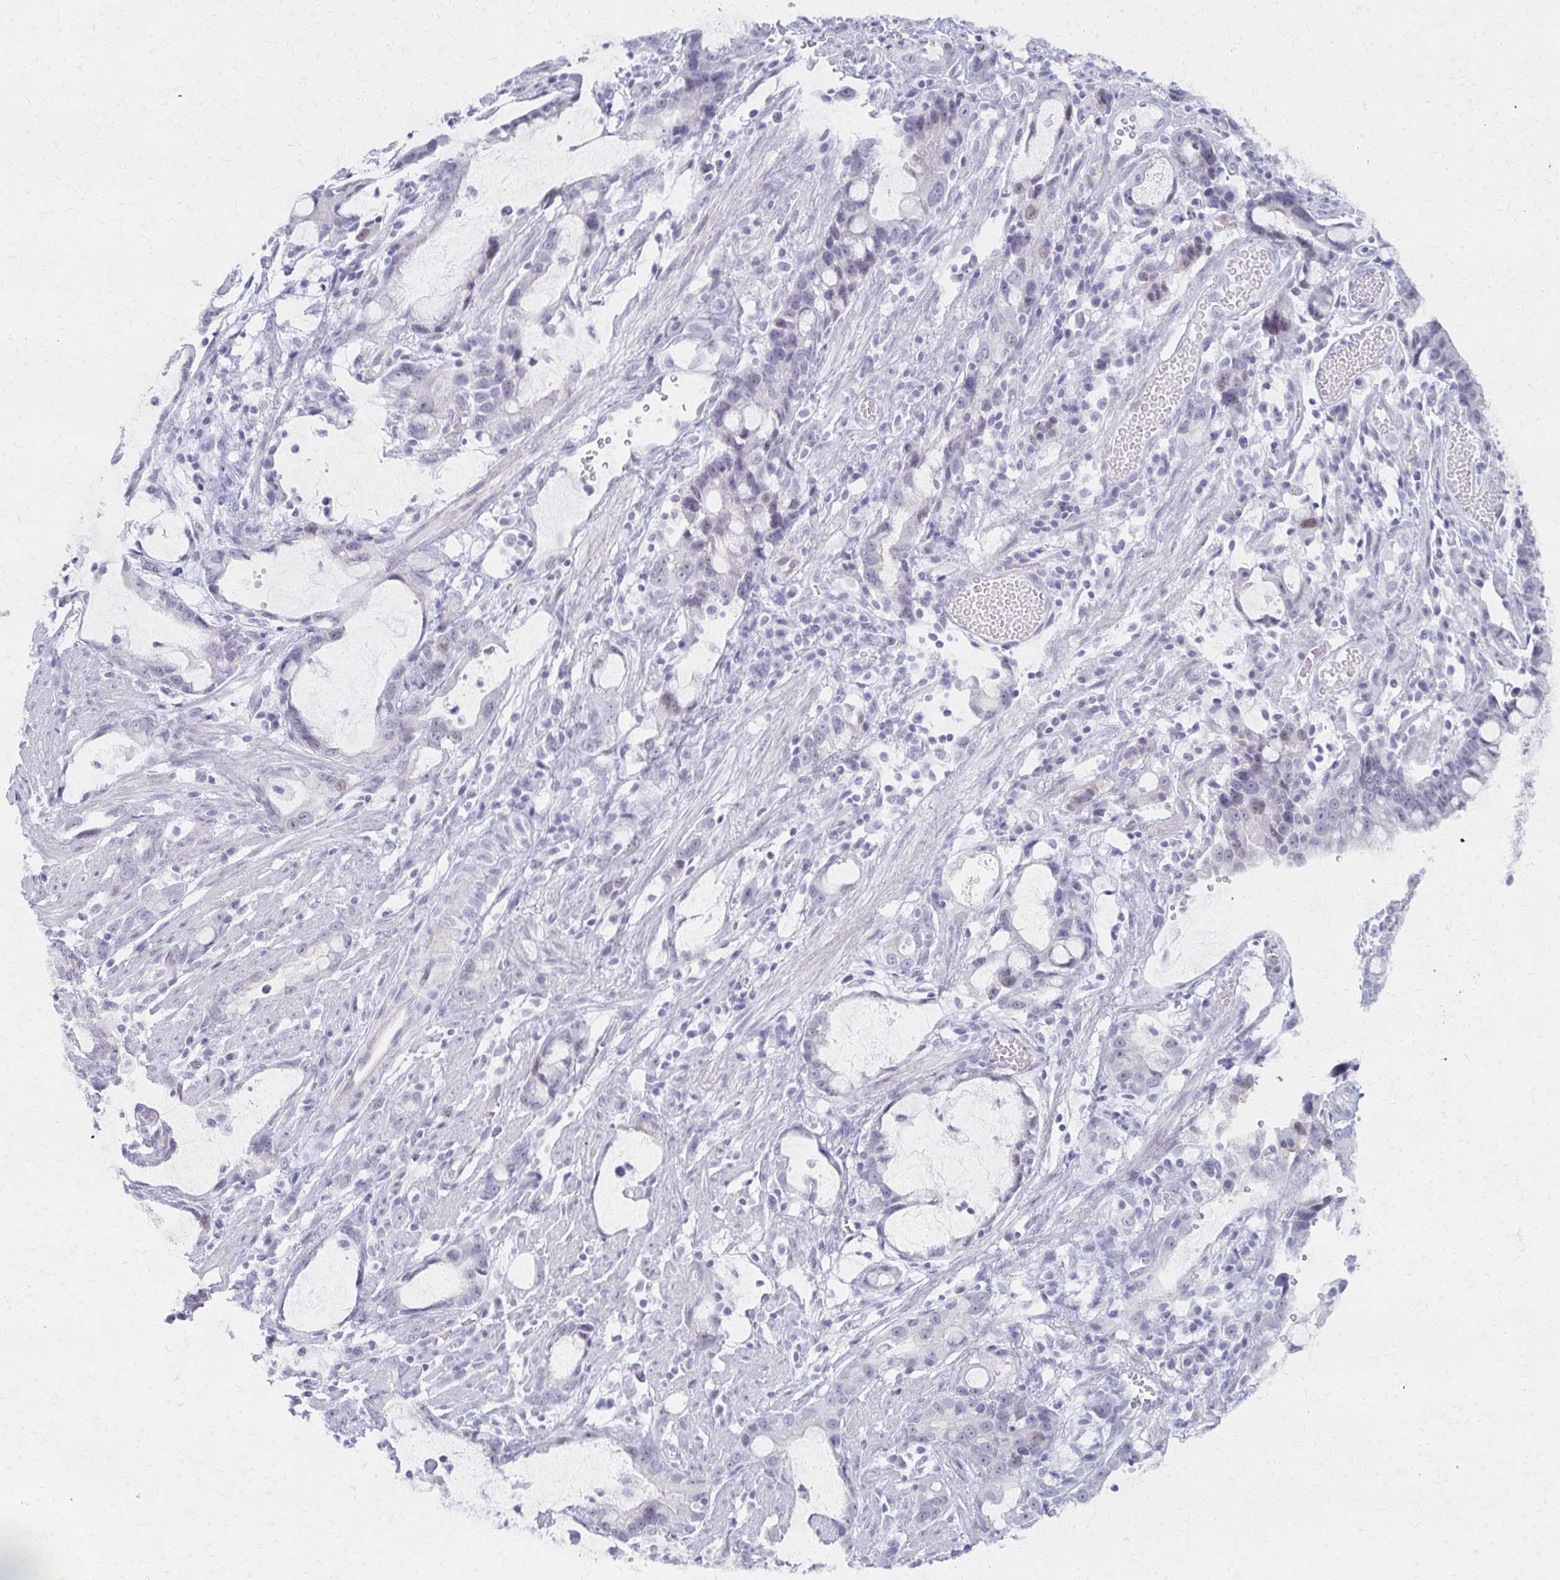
{"staining": {"intensity": "negative", "quantity": "none", "location": "none"}, "tissue": "stomach cancer", "cell_type": "Tumor cells", "image_type": "cancer", "snomed": [{"axis": "morphology", "description": "Adenocarcinoma, NOS"}, {"axis": "topography", "description": "Stomach"}], "caption": "DAB immunohistochemical staining of stomach adenocarcinoma reveals no significant expression in tumor cells. The staining is performed using DAB brown chromogen with nuclei counter-stained in using hematoxylin.", "gene": "MORC4", "patient": {"sex": "male", "age": 55}}